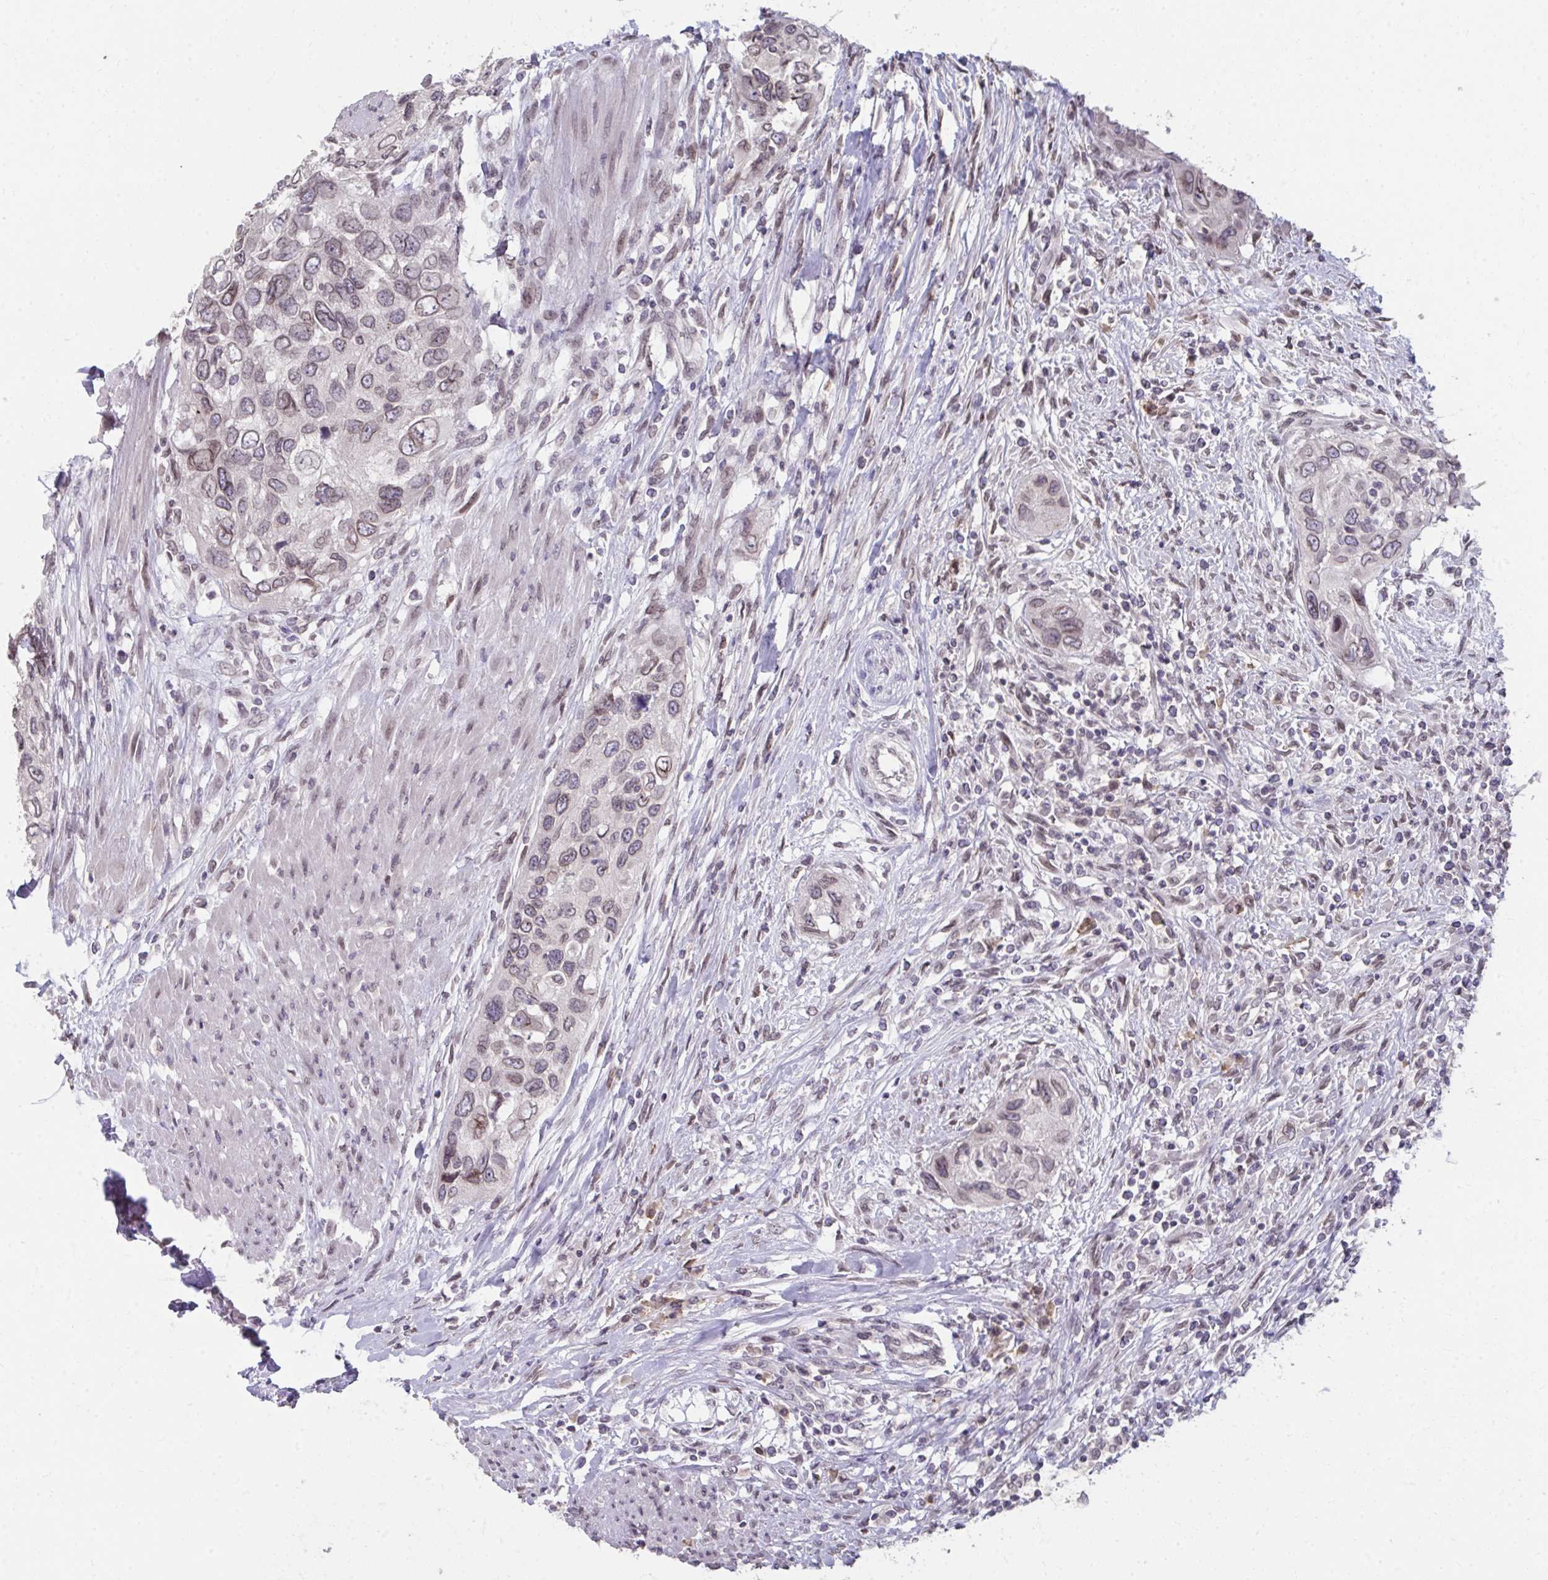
{"staining": {"intensity": "weak", "quantity": "25%-75%", "location": "nuclear"}, "tissue": "urothelial cancer", "cell_type": "Tumor cells", "image_type": "cancer", "snomed": [{"axis": "morphology", "description": "Urothelial carcinoma, High grade"}, {"axis": "topography", "description": "Urinary bladder"}], "caption": "IHC of high-grade urothelial carcinoma displays low levels of weak nuclear expression in approximately 25%-75% of tumor cells.", "gene": "NUP133", "patient": {"sex": "female", "age": 60}}